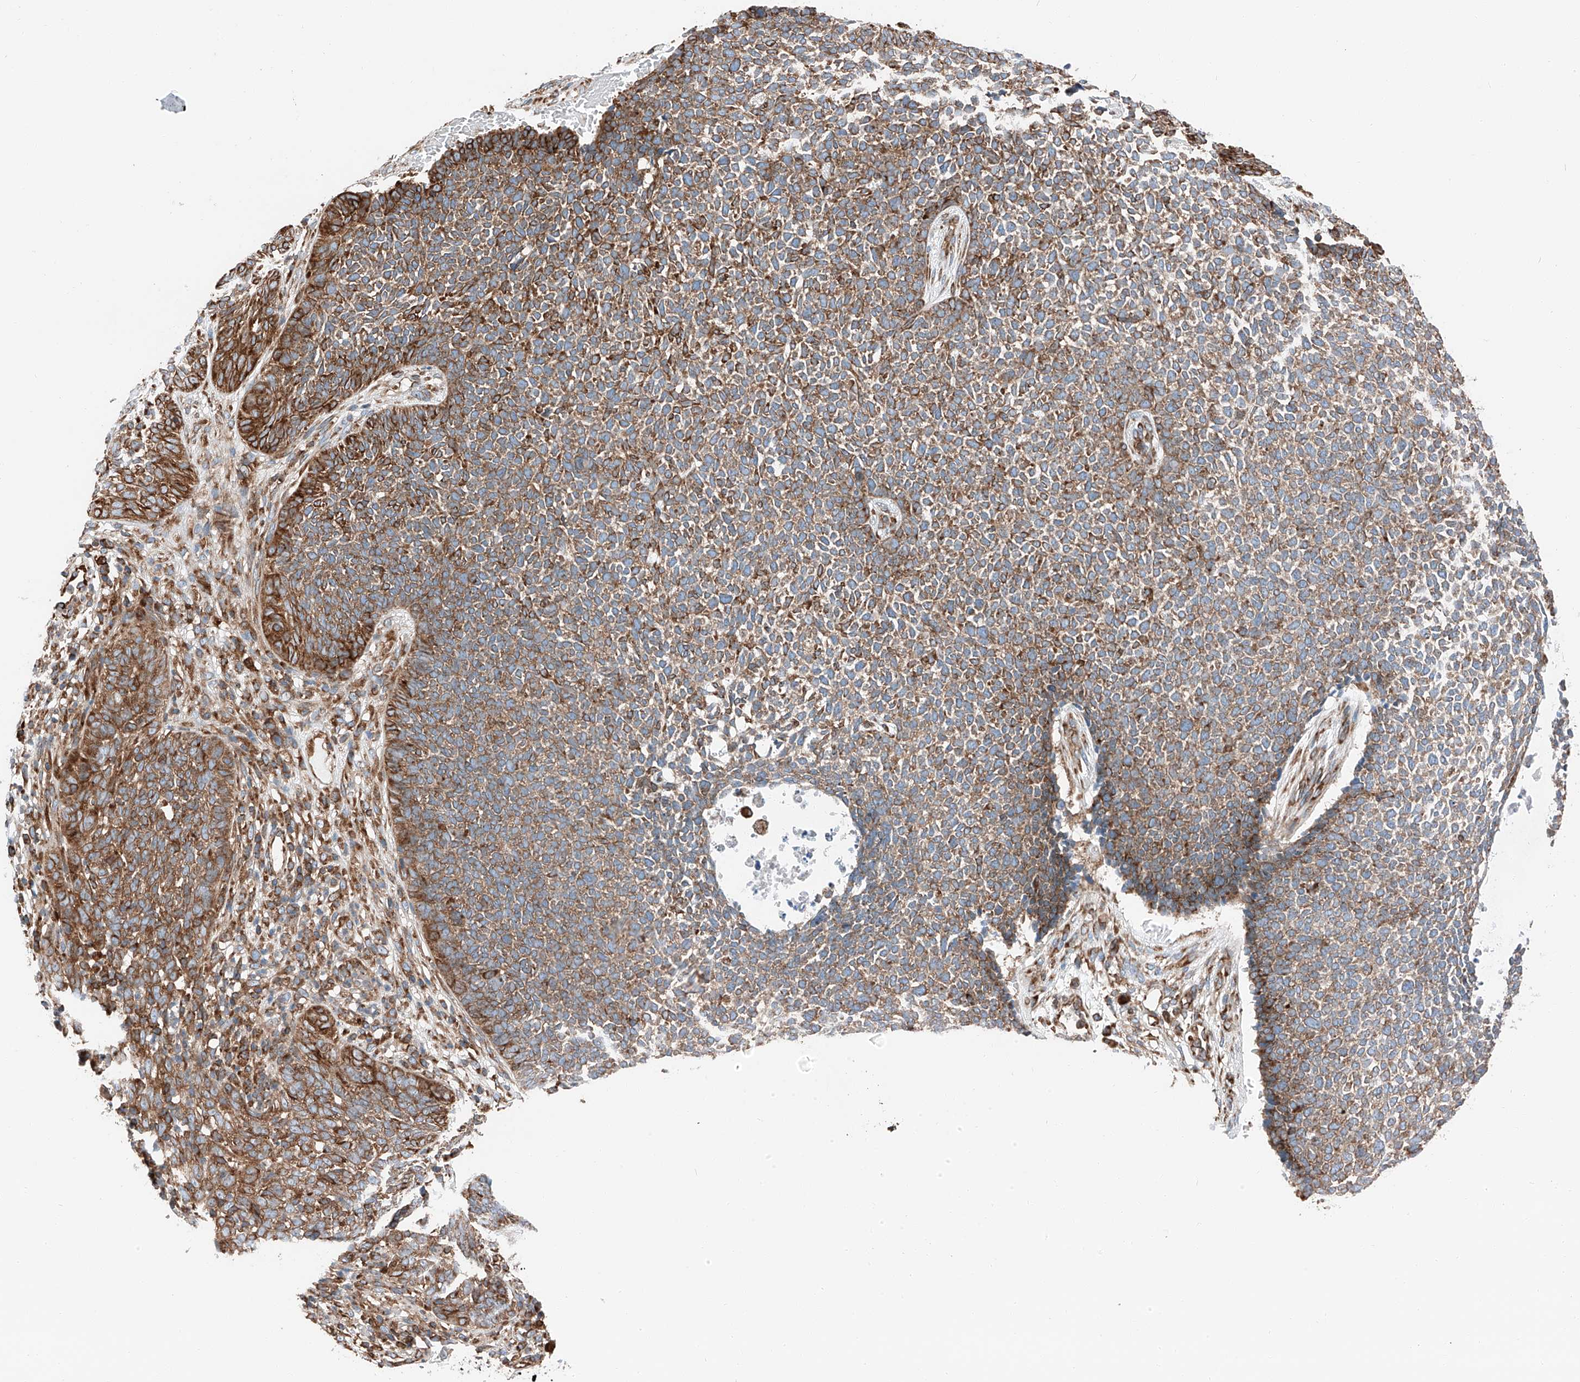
{"staining": {"intensity": "moderate", "quantity": ">75%", "location": "cytoplasmic/membranous"}, "tissue": "skin cancer", "cell_type": "Tumor cells", "image_type": "cancer", "snomed": [{"axis": "morphology", "description": "Basal cell carcinoma"}, {"axis": "topography", "description": "Skin"}], "caption": "Skin basal cell carcinoma stained with a brown dye shows moderate cytoplasmic/membranous positive staining in about >75% of tumor cells.", "gene": "ZC3H15", "patient": {"sex": "female", "age": 84}}